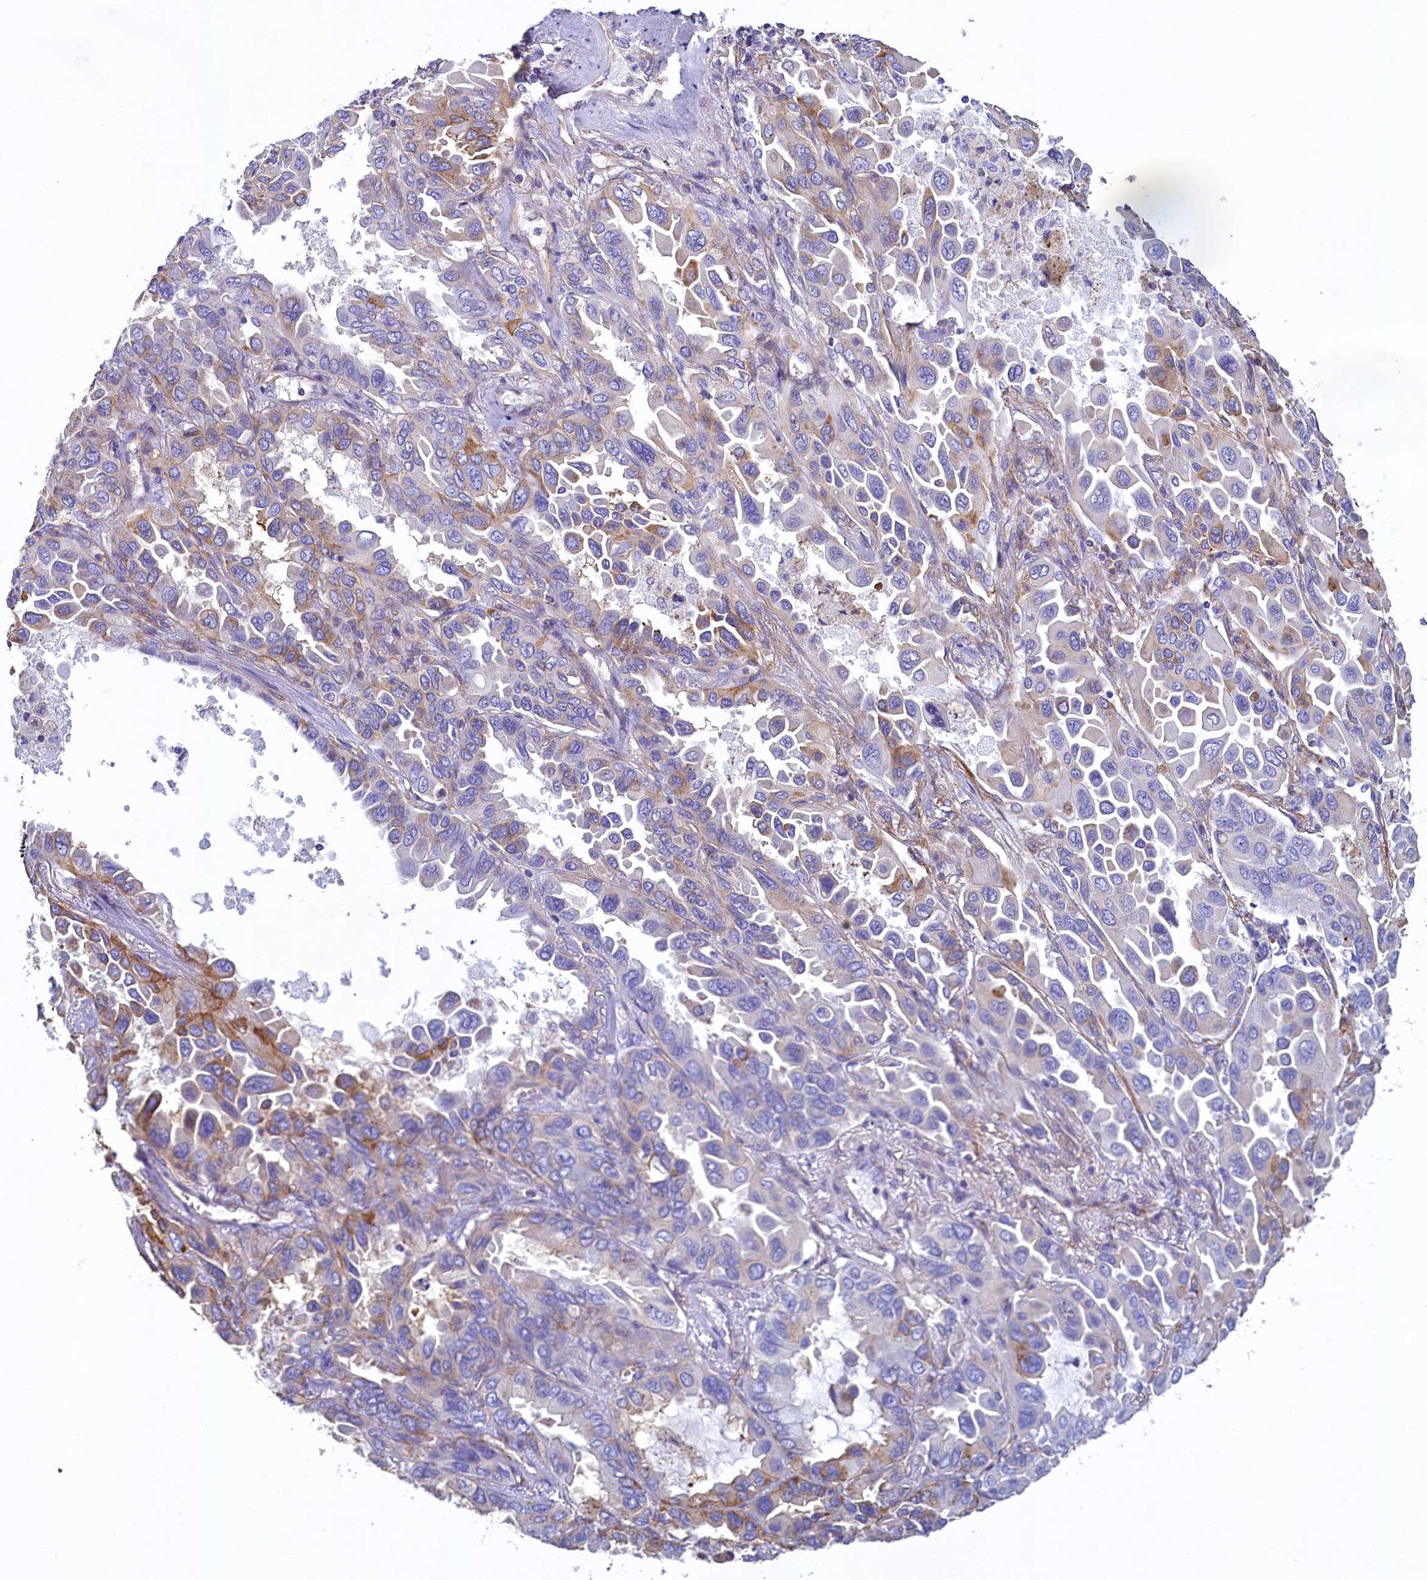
{"staining": {"intensity": "moderate", "quantity": "25%-75%", "location": "cytoplasmic/membranous"}, "tissue": "lung cancer", "cell_type": "Tumor cells", "image_type": "cancer", "snomed": [{"axis": "morphology", "description": "Adenocarcinoma, NOS"}, {"axis": "topography", "description": "Lung"}], "caption": "Moderate cytoplasmic/membranous positivity for a protein is identified in about 25%-75% of tumor cells of lung adenocarcinoma using immunohistochemistry.", "gene": "GPR21", "patient": {"sex": "male", "age": 64}}